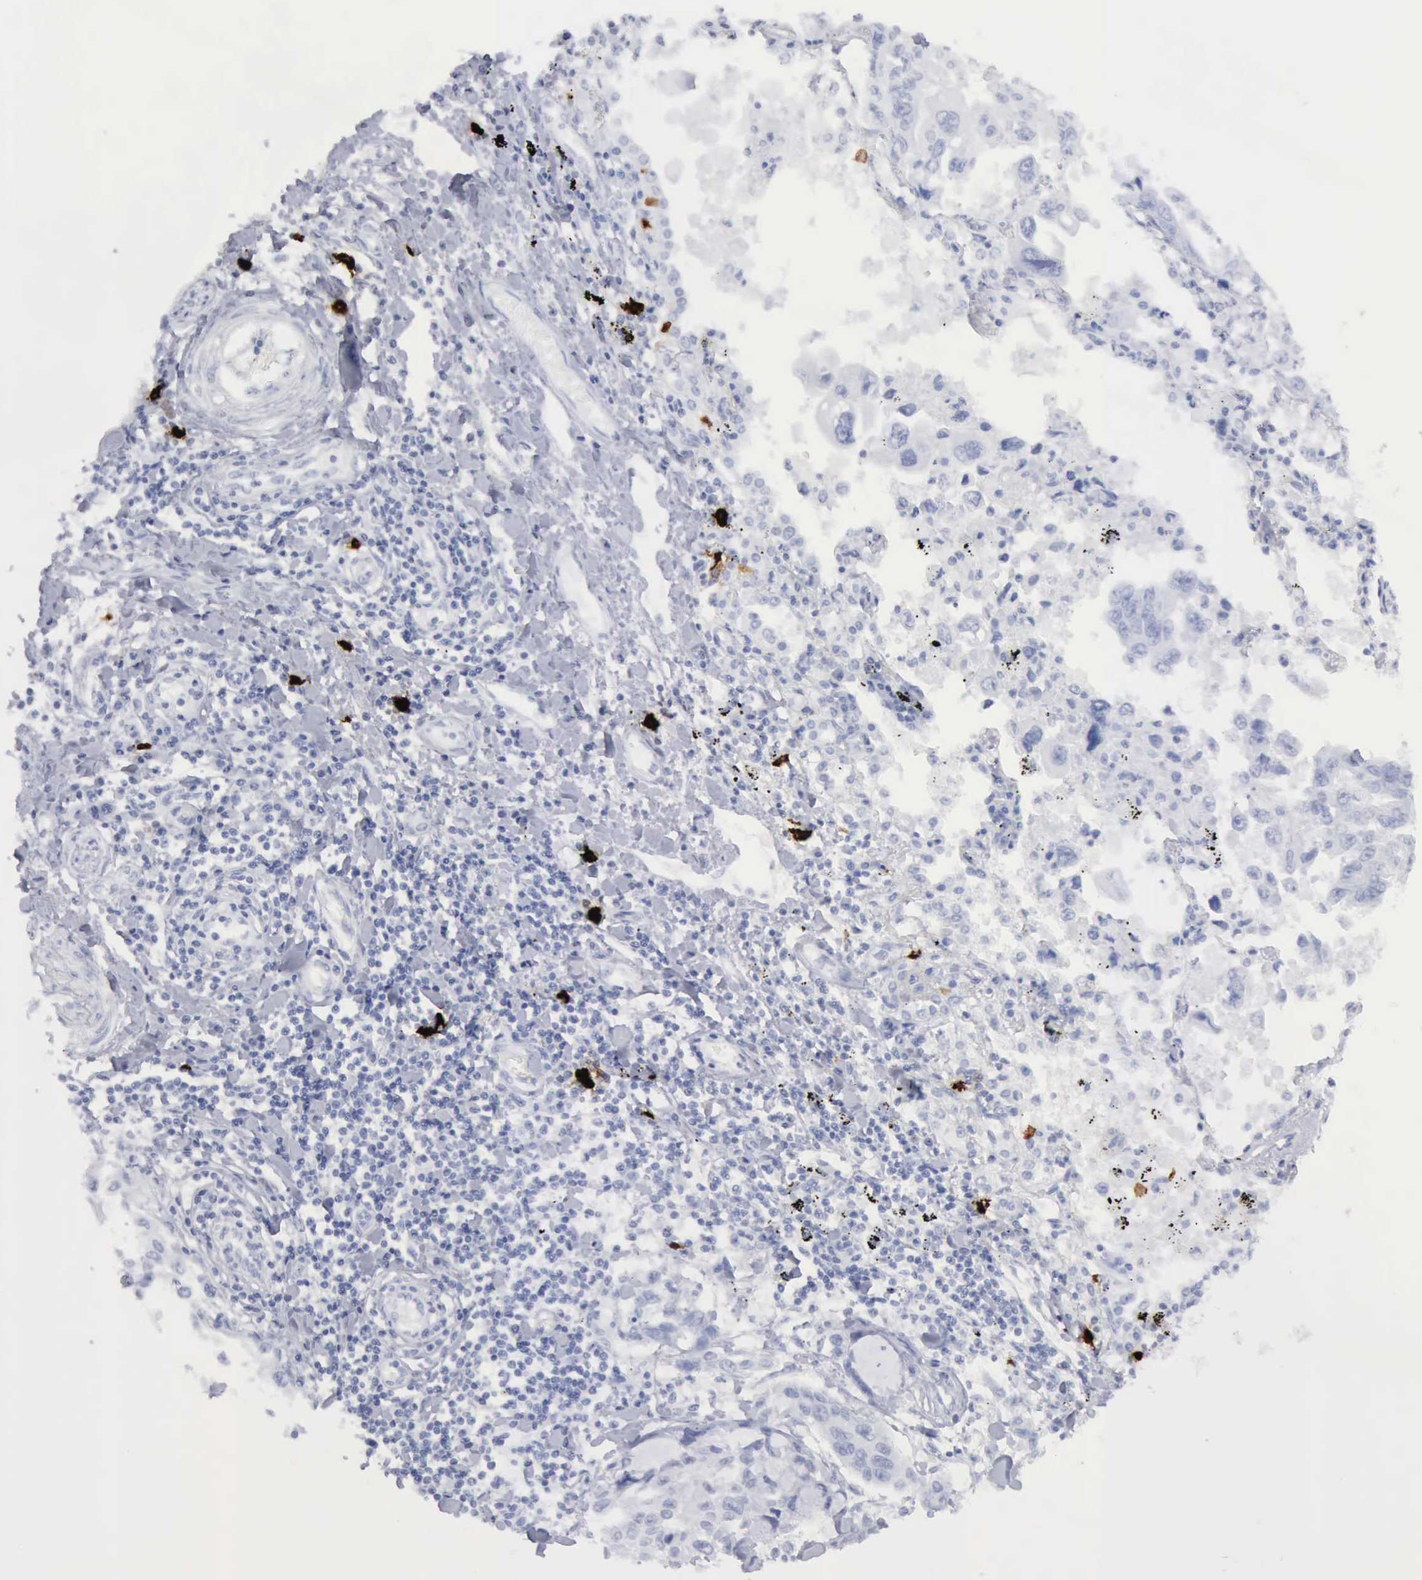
{"staining": {"intensity": "negative", "quantity": "none", "location": "none"}, "tissue": "lung cancer", "cell_type": "Tumor cells", "image_type": "cancer", "snomed": [{"axis": "morphology", "description": "Adenocarcinoma, NOS"}, {"axis": "topography", "description": "Lung"}], "caption": "The photomicrograph reveals no staining of tumor cells in lung adenocarcinoma.", "gene": "CMA1", "patient": {"sex": "male", "age": 64}}